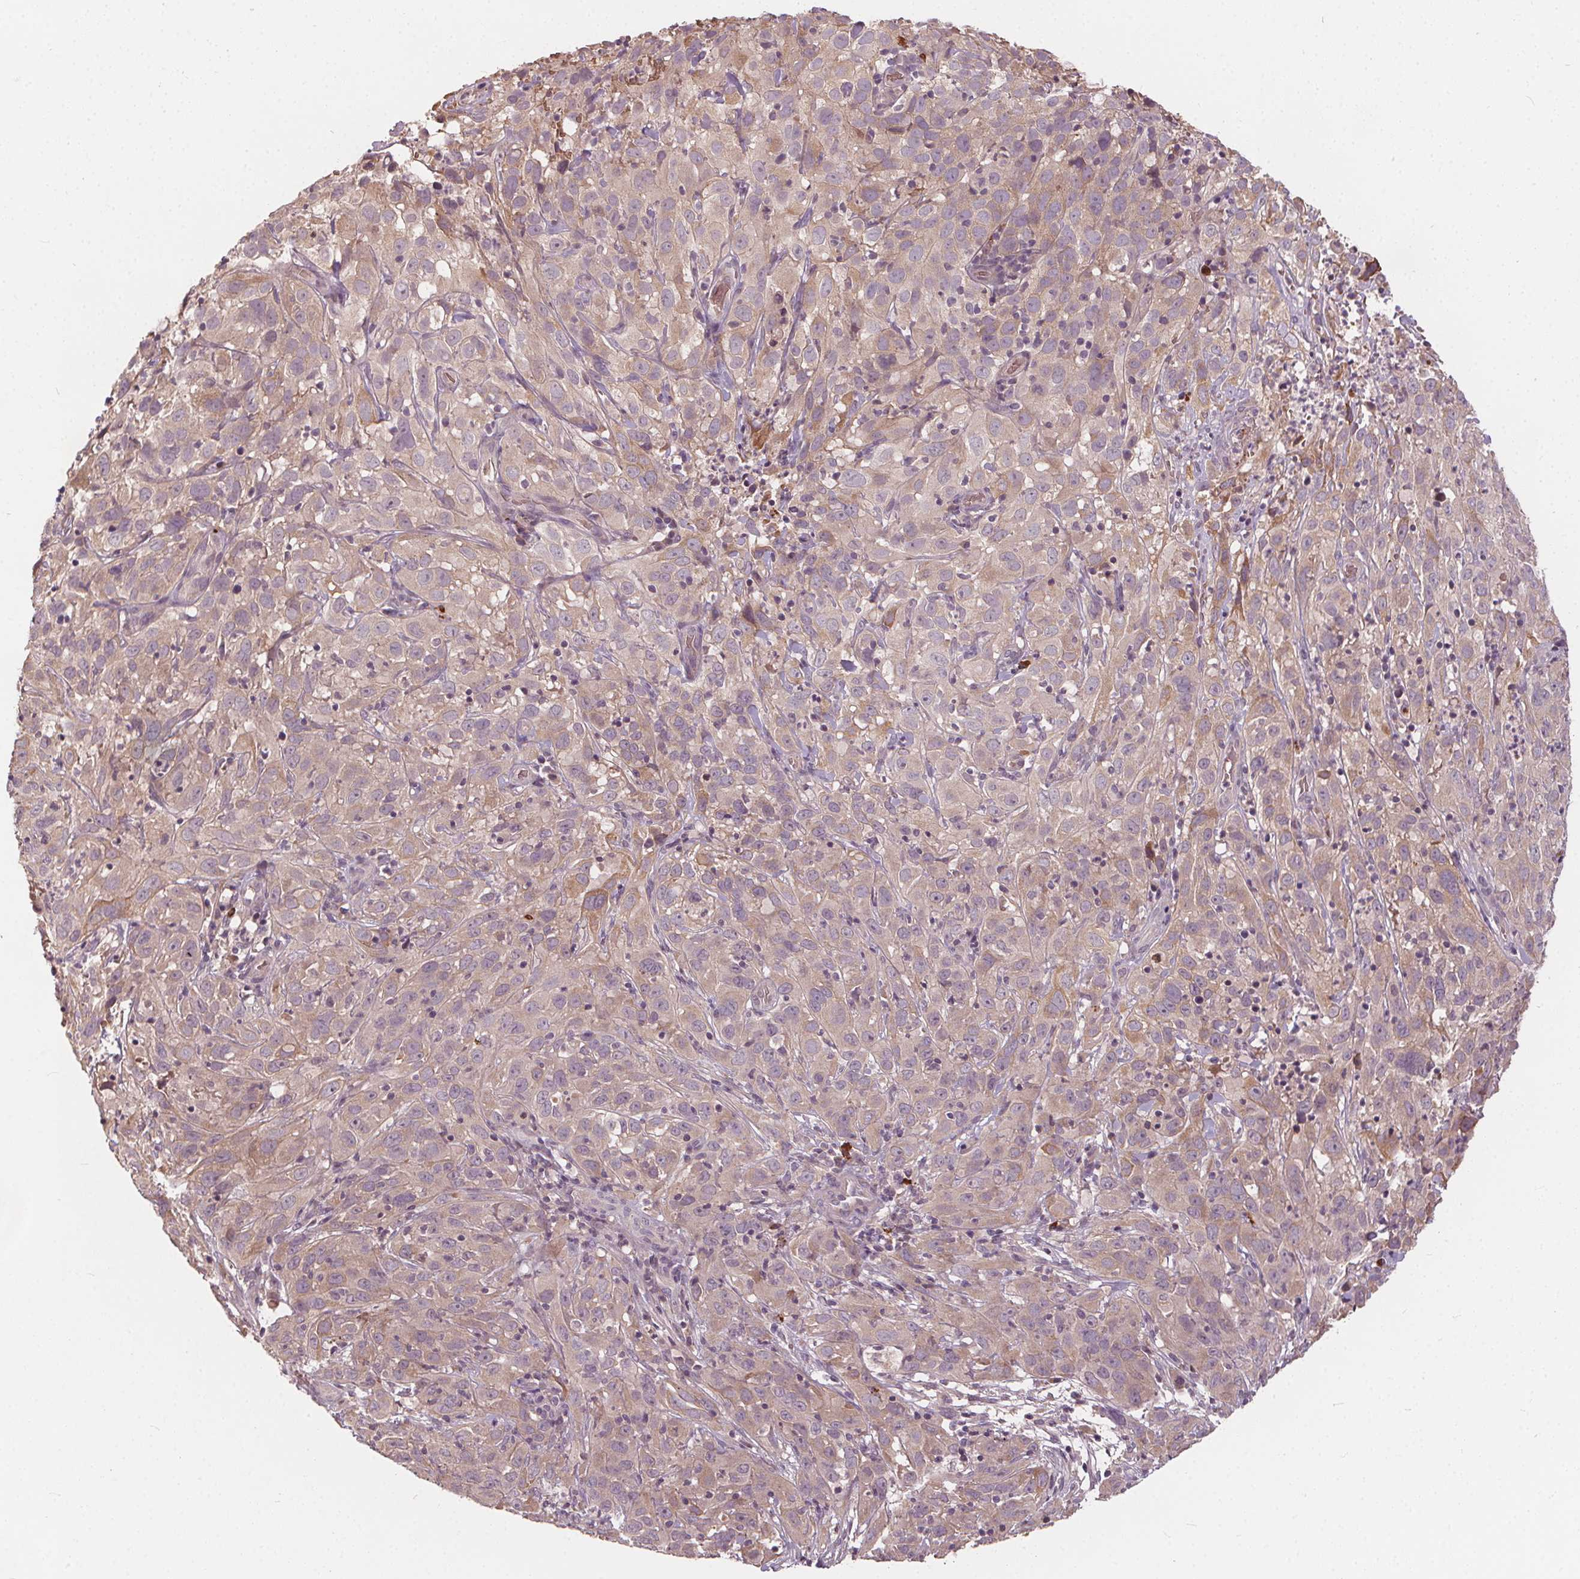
{"staining": {"intensity": "weak", "quantity": "25%-75%", "location": "cytoplasmic/membranous"}, "tissue": "cervical cancer", "cell_type": "Tumor cells", "image_type": "cancer", "snomed": [{"axis": "morphology", "description": "Squamous cell carcinoma, NOS"}, {"axis": "topography", "description": "Cervix"}], "caption": "Immunohistochemical staining of squamous cell carcinoma (cervical) reveals low levels of weak cytoplasmic/membranous protein expression in approximately 25%-75% of tumor cells.", "gene": "IPO13", "patient": {"sex": "female", "age": 32}}